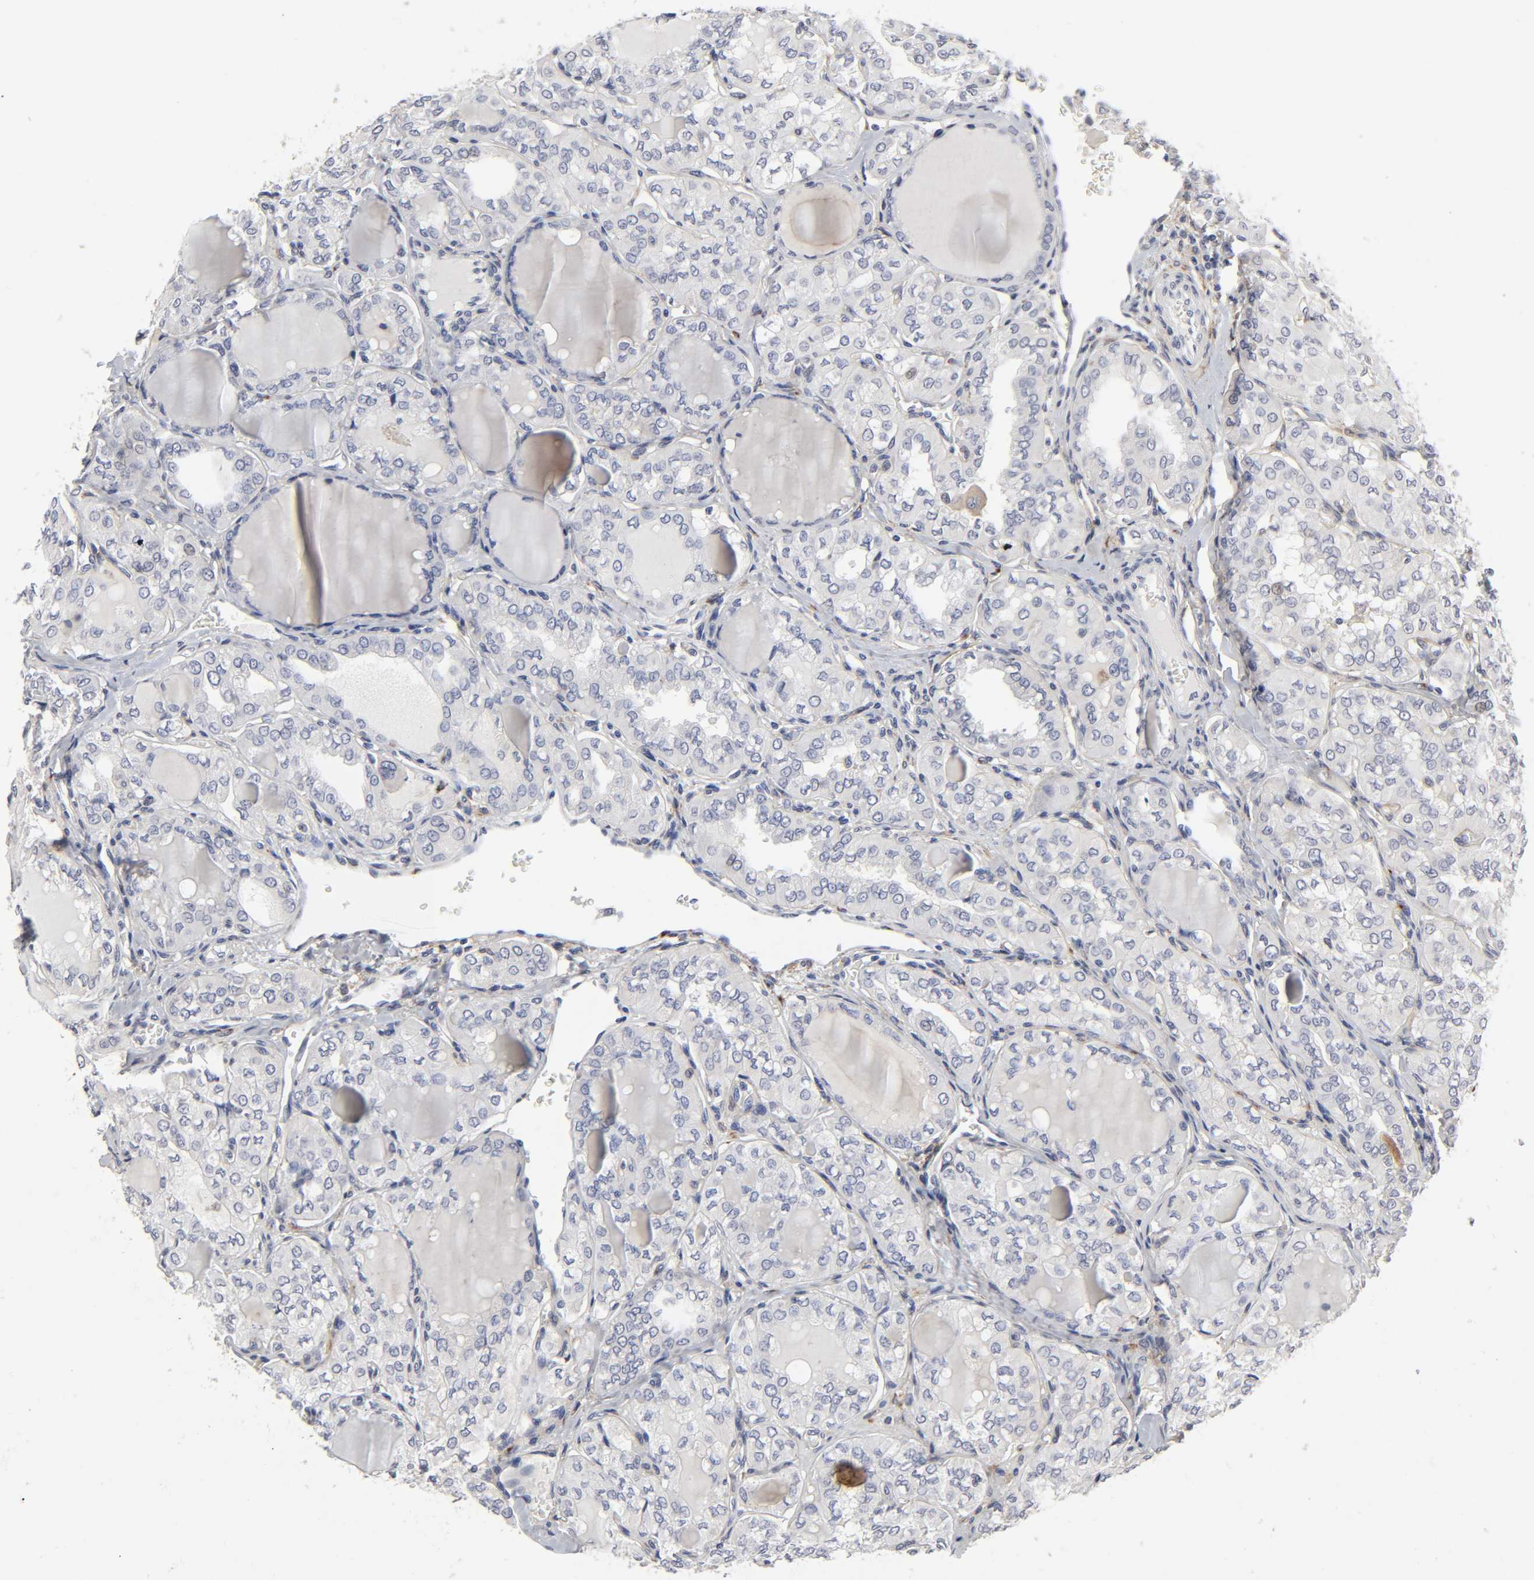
{"staining": {"intensity": "negative", "quantity": "none", "location": "none"}, "tissue": "thyroid cancer", "cell_type": "Tumor cells", "image_type": "cancer", "snomed": [{"axis": "morphology", "description": "Papillary adenocarcinoma, NOS"}, {"axis": "topography", "description": "Thyroid gland"}], "caption": "IHC histopathology image of neoplastic tissue: thyroid papillary adenocarcinoma stained with DAB exhibits no significant protein expression in tumor cells.", "gene": "LRP1", "patient": {"sex": "male", "age": 20}}